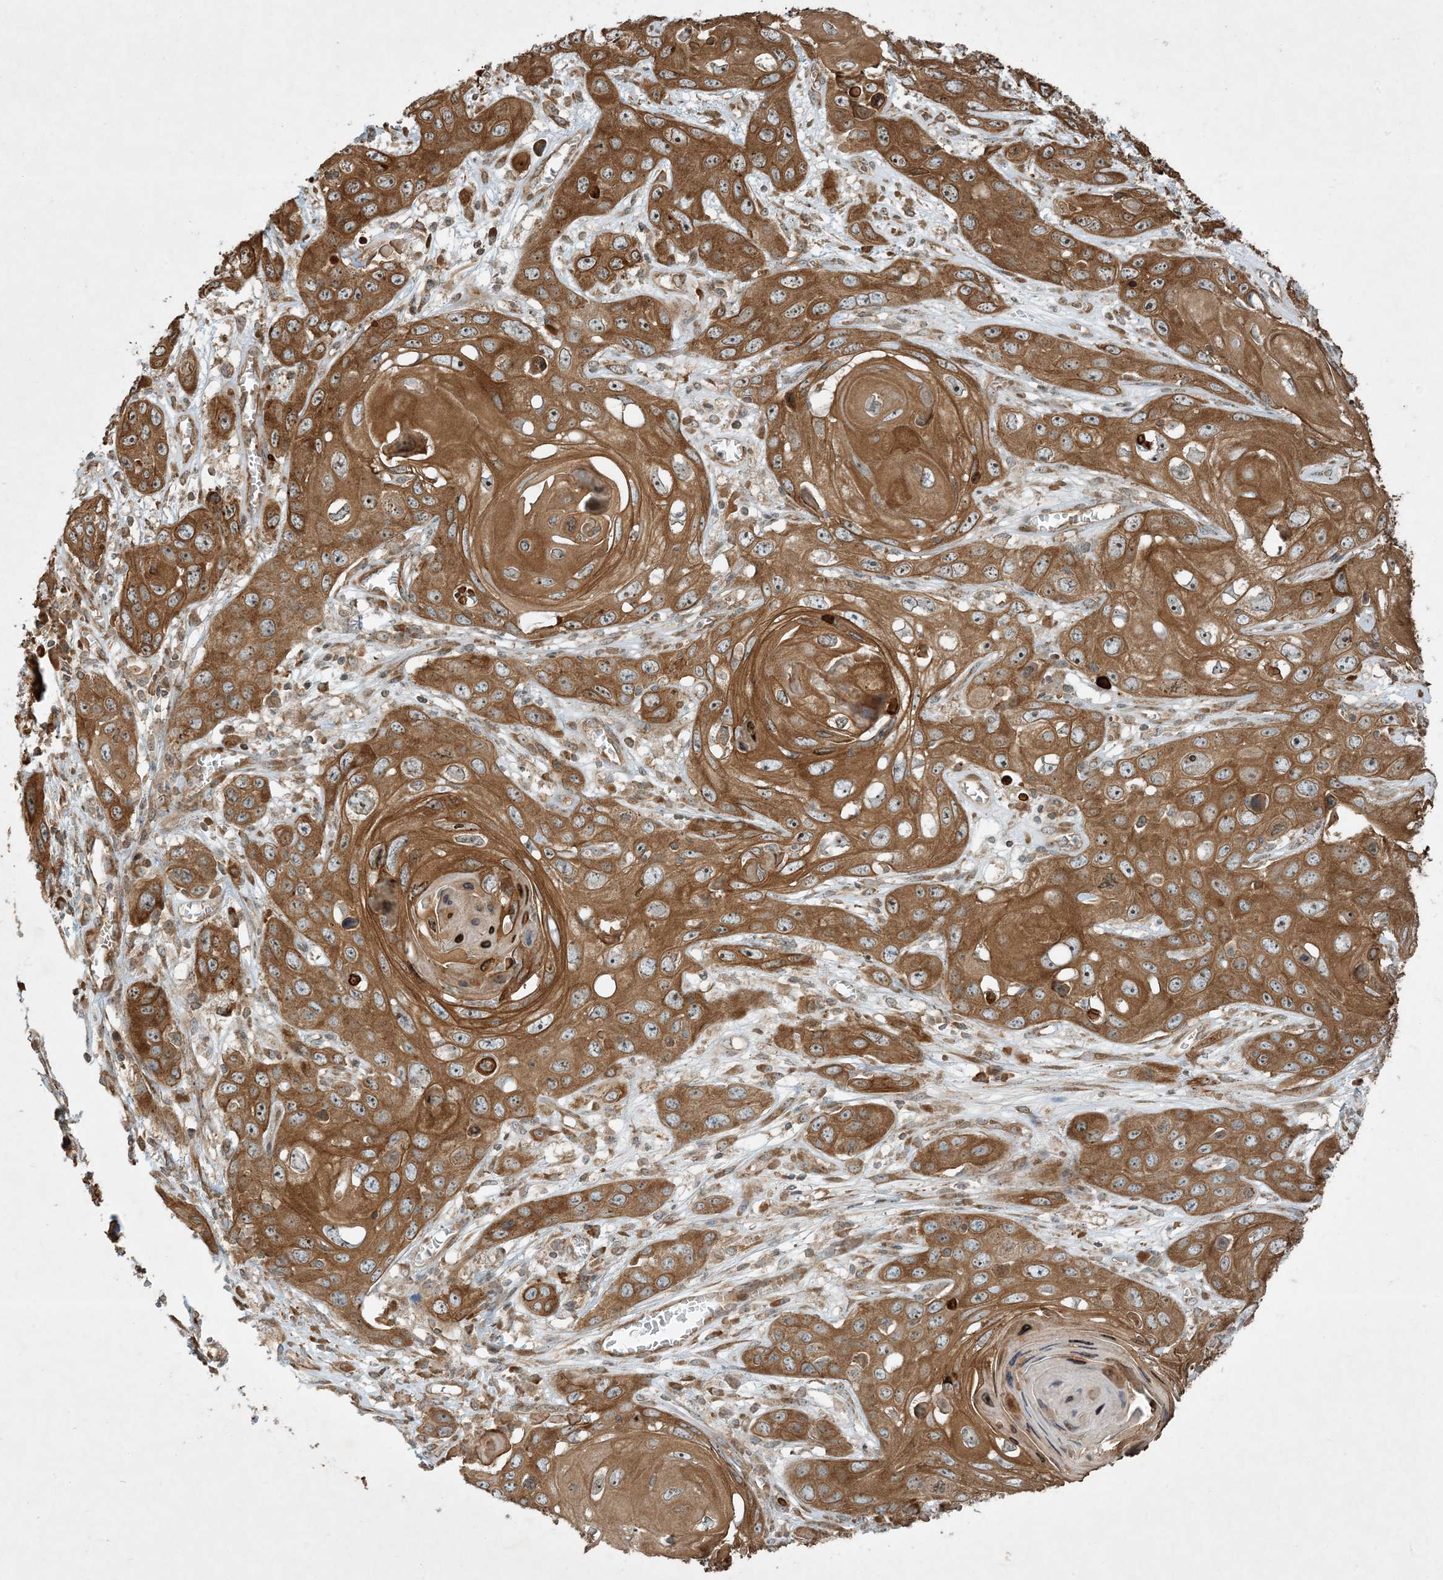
{"staining": {"intensity": "moderate", "quantity": ">75%", "location": "cytoplasmic/membranous,nuclear"}, "tissue": "skin cancer", "cell_type": "Tumor cells", "image_type": "cancer", "snomed": [{"axis": "morphology", "description": "Squamous cell carcinoma, NOS"}, {"axis": "topography", "description": "Skin"}], "caption": "A histopathology image showing moderate cytoplasmic/membranous and nuclear expression in approximately >75% of tumor cells in skin cancer (squamous cell carcinoma), as visualized by brown immunohistochemical staining.", "gene": "COMMD8", "patient": {"sex": "male", "age": 55}}